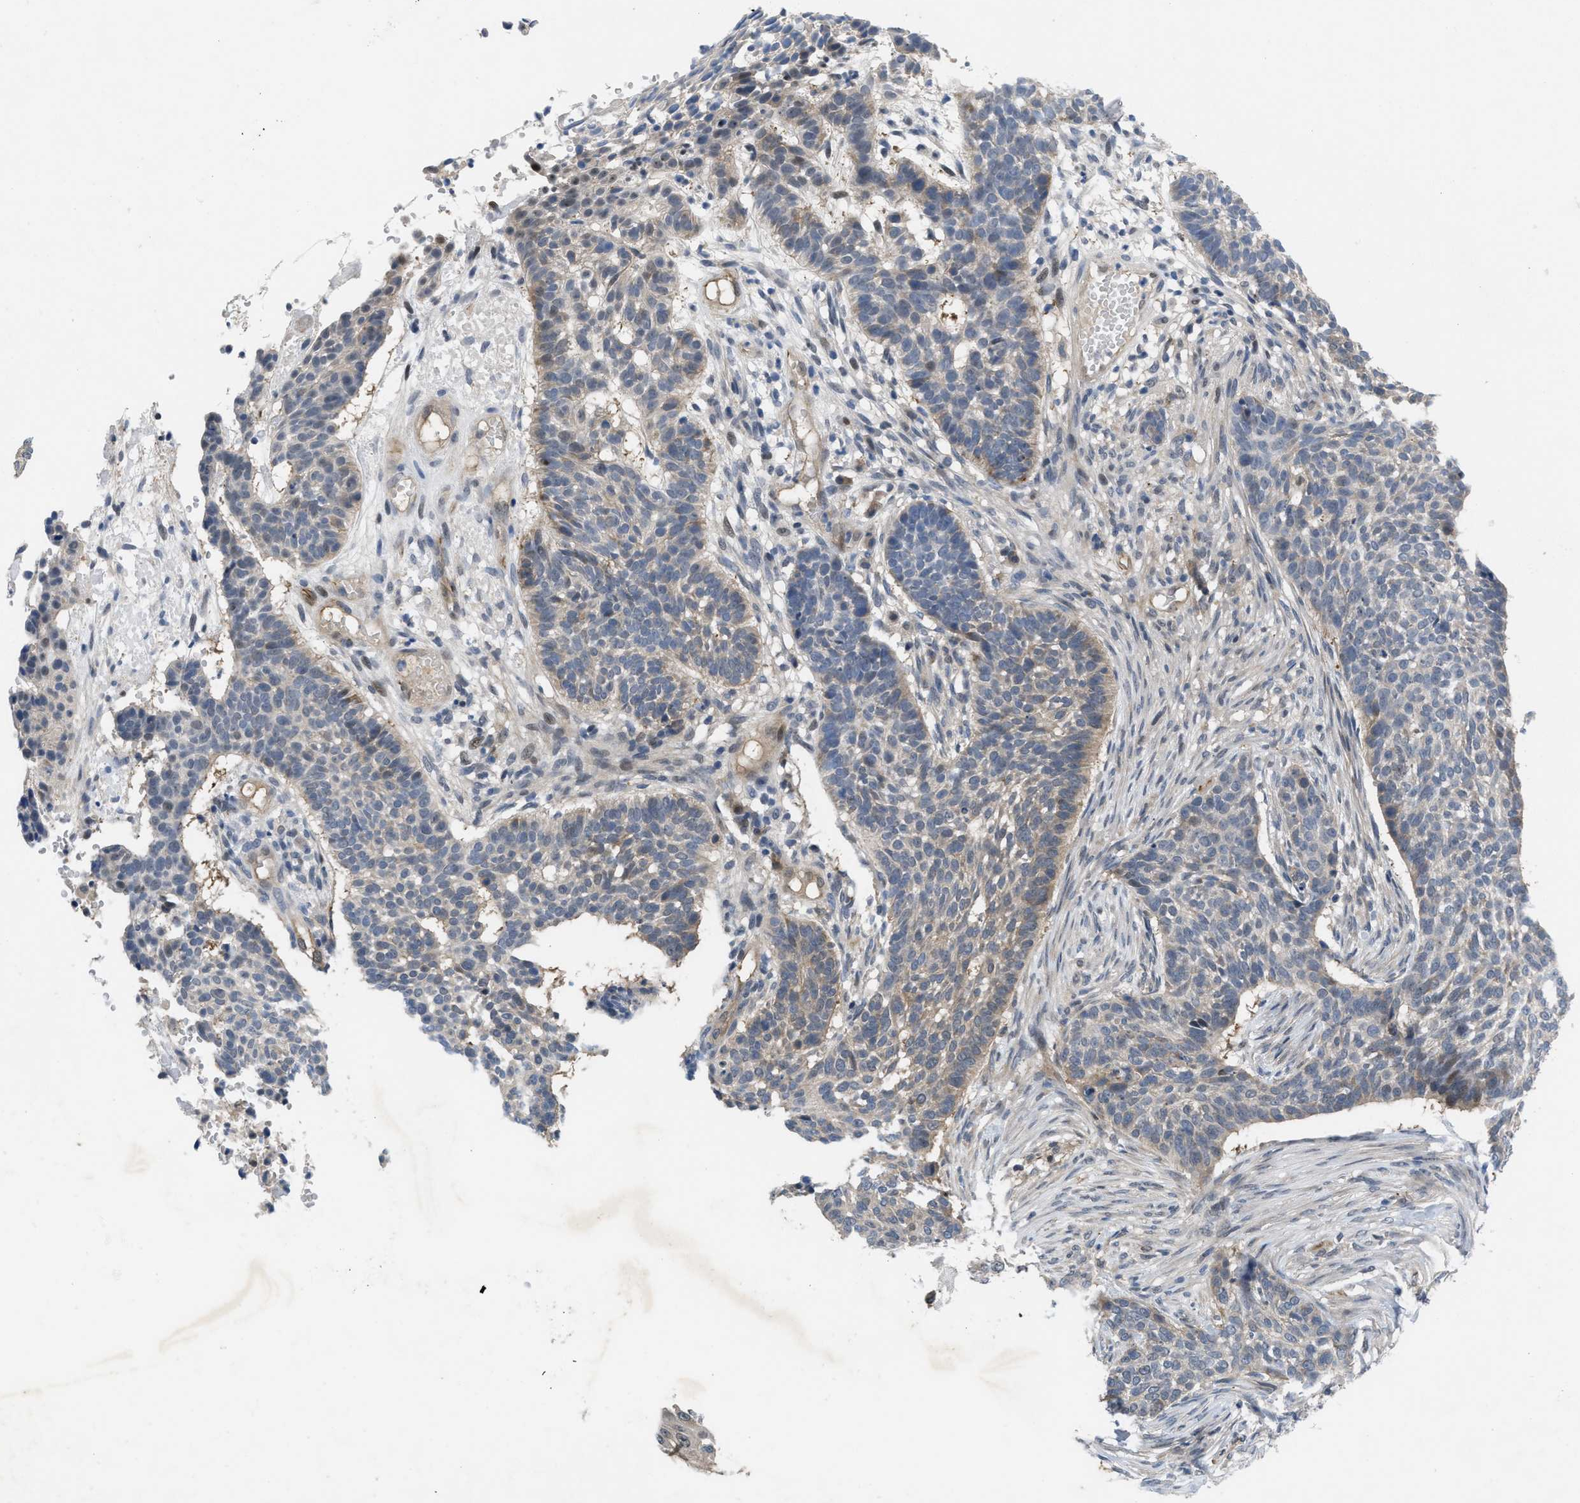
{"staining": {"intensity": "negative", "quantity": "none", "location": "none"}, "tissue": "skin cancer", "cell_type": "Tumor cells", "image_type": "cancer", "snomed": [{"axis": "morphology", "description": "Basal cell carcinoma"}, {"axis": "topography", "description": "Skin"}], "caption": "This is a histopathology image of IHC staining of skin cancer, which shows no expression in tumor cells.", "gene": "IL17RE", "patient": {"sex": "male", "age": 85}}